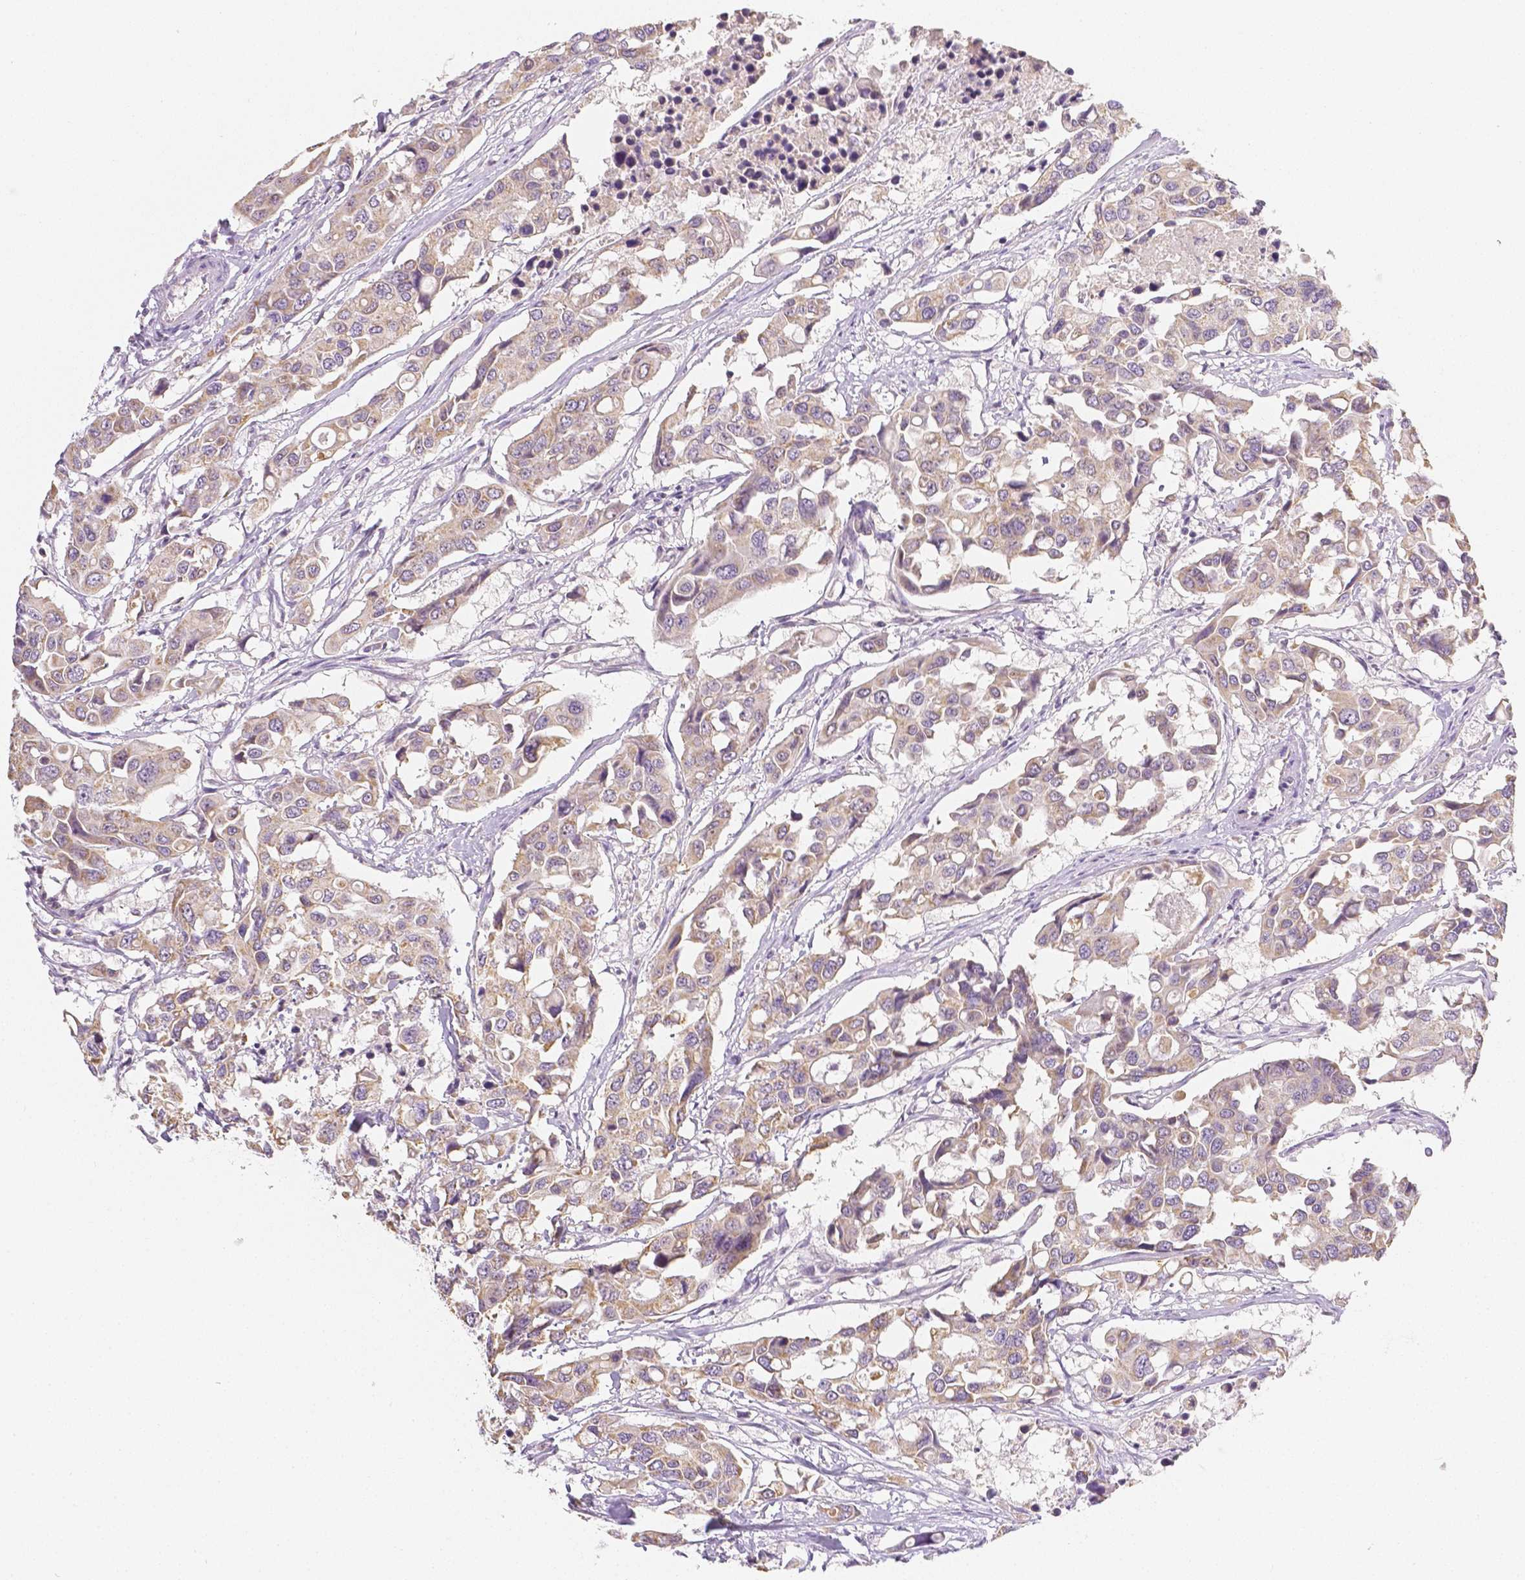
{"staining": {"intensity": "moderate", "quantity": ">75%", "location": "cytoplasmic/membranous"}, "tissue": "colorectal cancer", "cell_type": "Tumor cells", "image_type": "cancer", "snomed": [{"axis": "morphology", "description": "Adenocarcinoma, NOS"}, {"axis": "topography", "description": "Colon"}], "caption": "The histopathology image shows immunohistochemical staining of adenocarcinoma (colorectal). There is moderate cytoplasmic/membranous expression is present in about >75% of tumor cells. (IHC, brightfield microscopy, high magnification).", "gene": "NVL", "patient": {"sex": "male", "age": 77}}